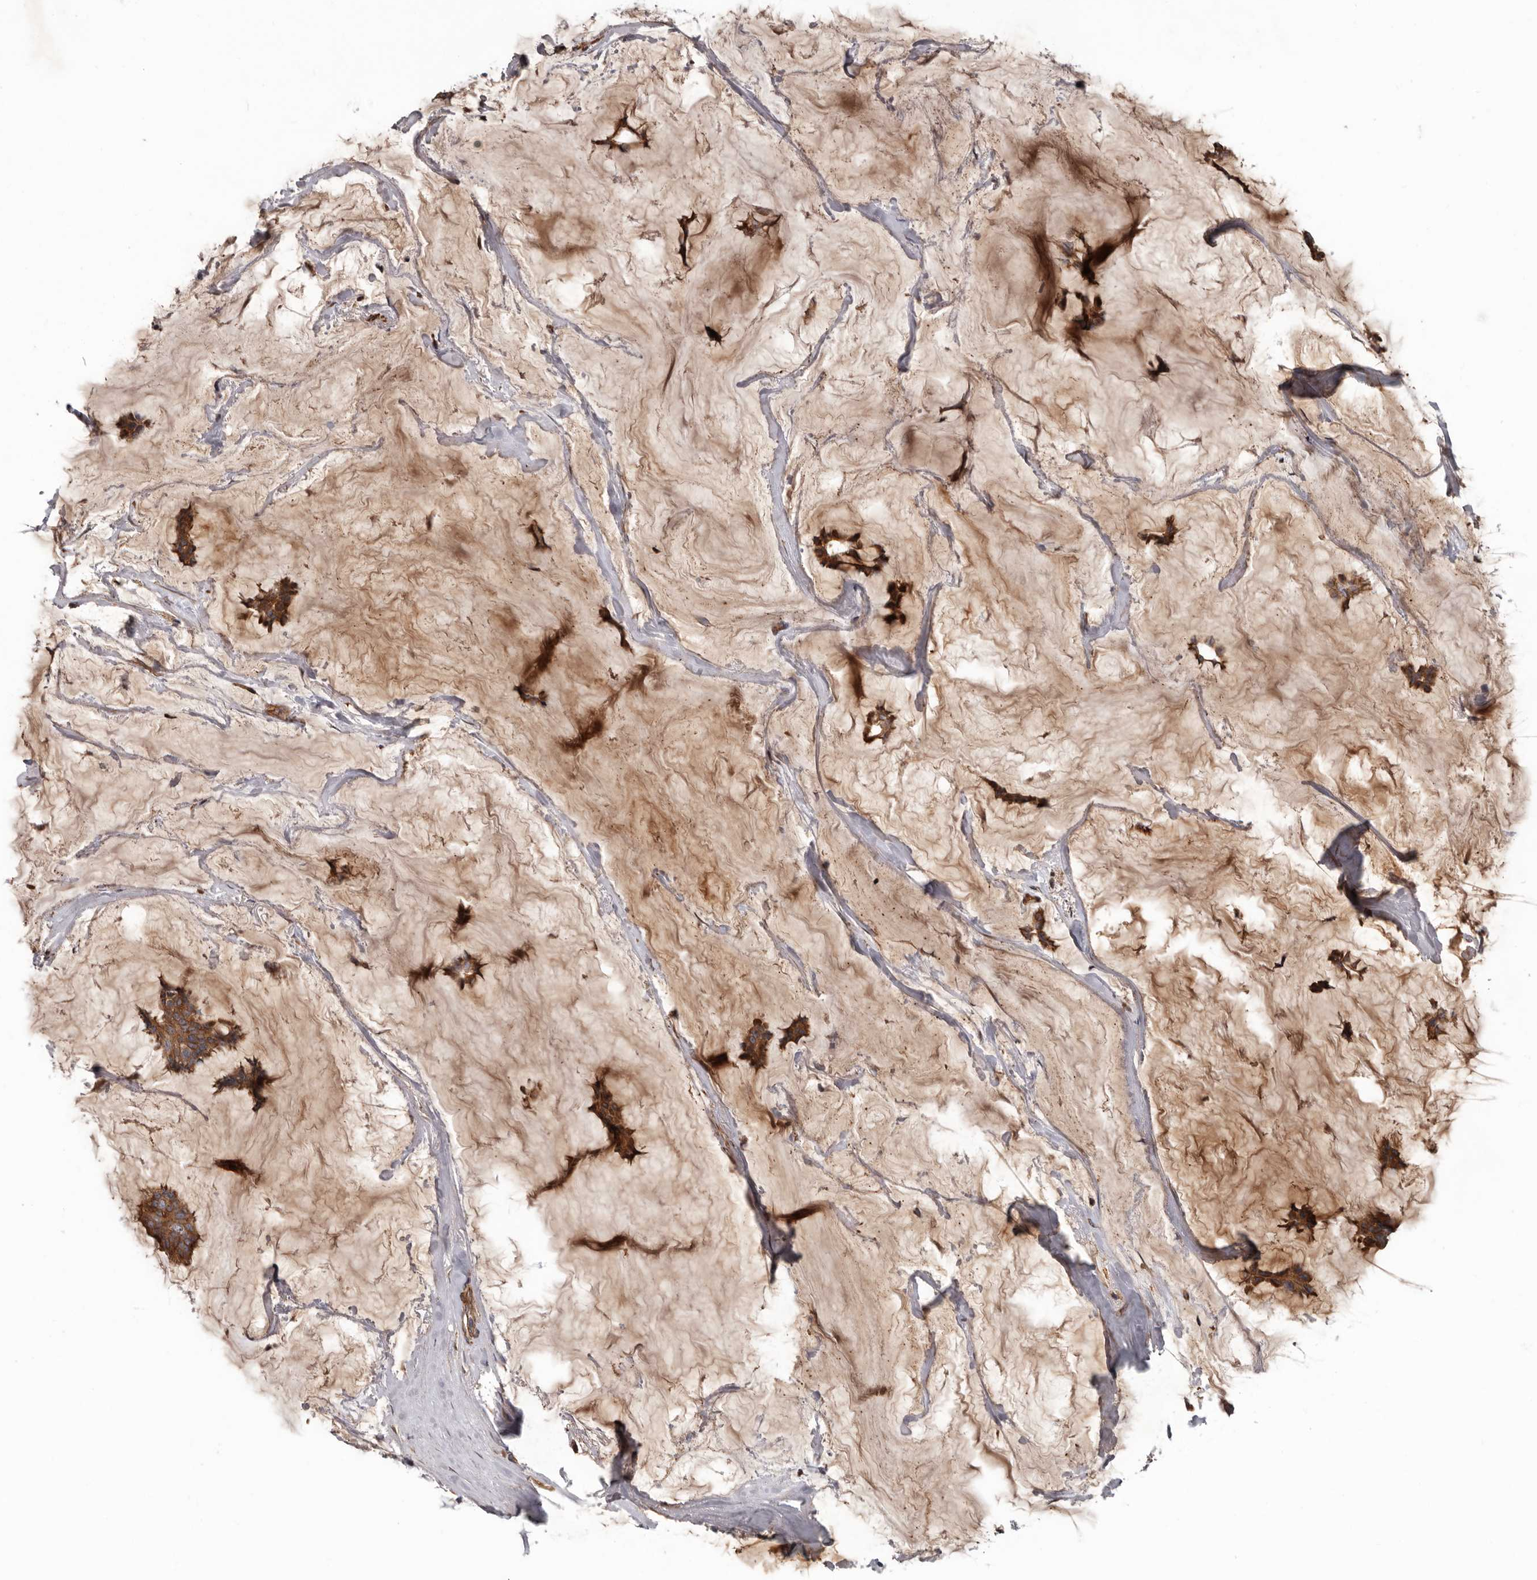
{"staining": {"intensity": "strong", "quantity": ">75%", "location": "cytoplasmic/membranous"}, "tissue": "breast cancer", "cell_type": "Tumor cells", "image_type": "cancer", "snomed": [{"axis": "morphology", "description": "Duct carcinoma"}, {"axis": "topography", "description": "Breast"}], "caption": "The photomicrograph reveals staining of breast cancer (infiltrating ductal carcinoma), revealing strong cytoplasmic/membranous protein expression (brown color) within tumor cells.", "gene": "ARHGEF5", "patient": {"sex": "female", "age": 93}}